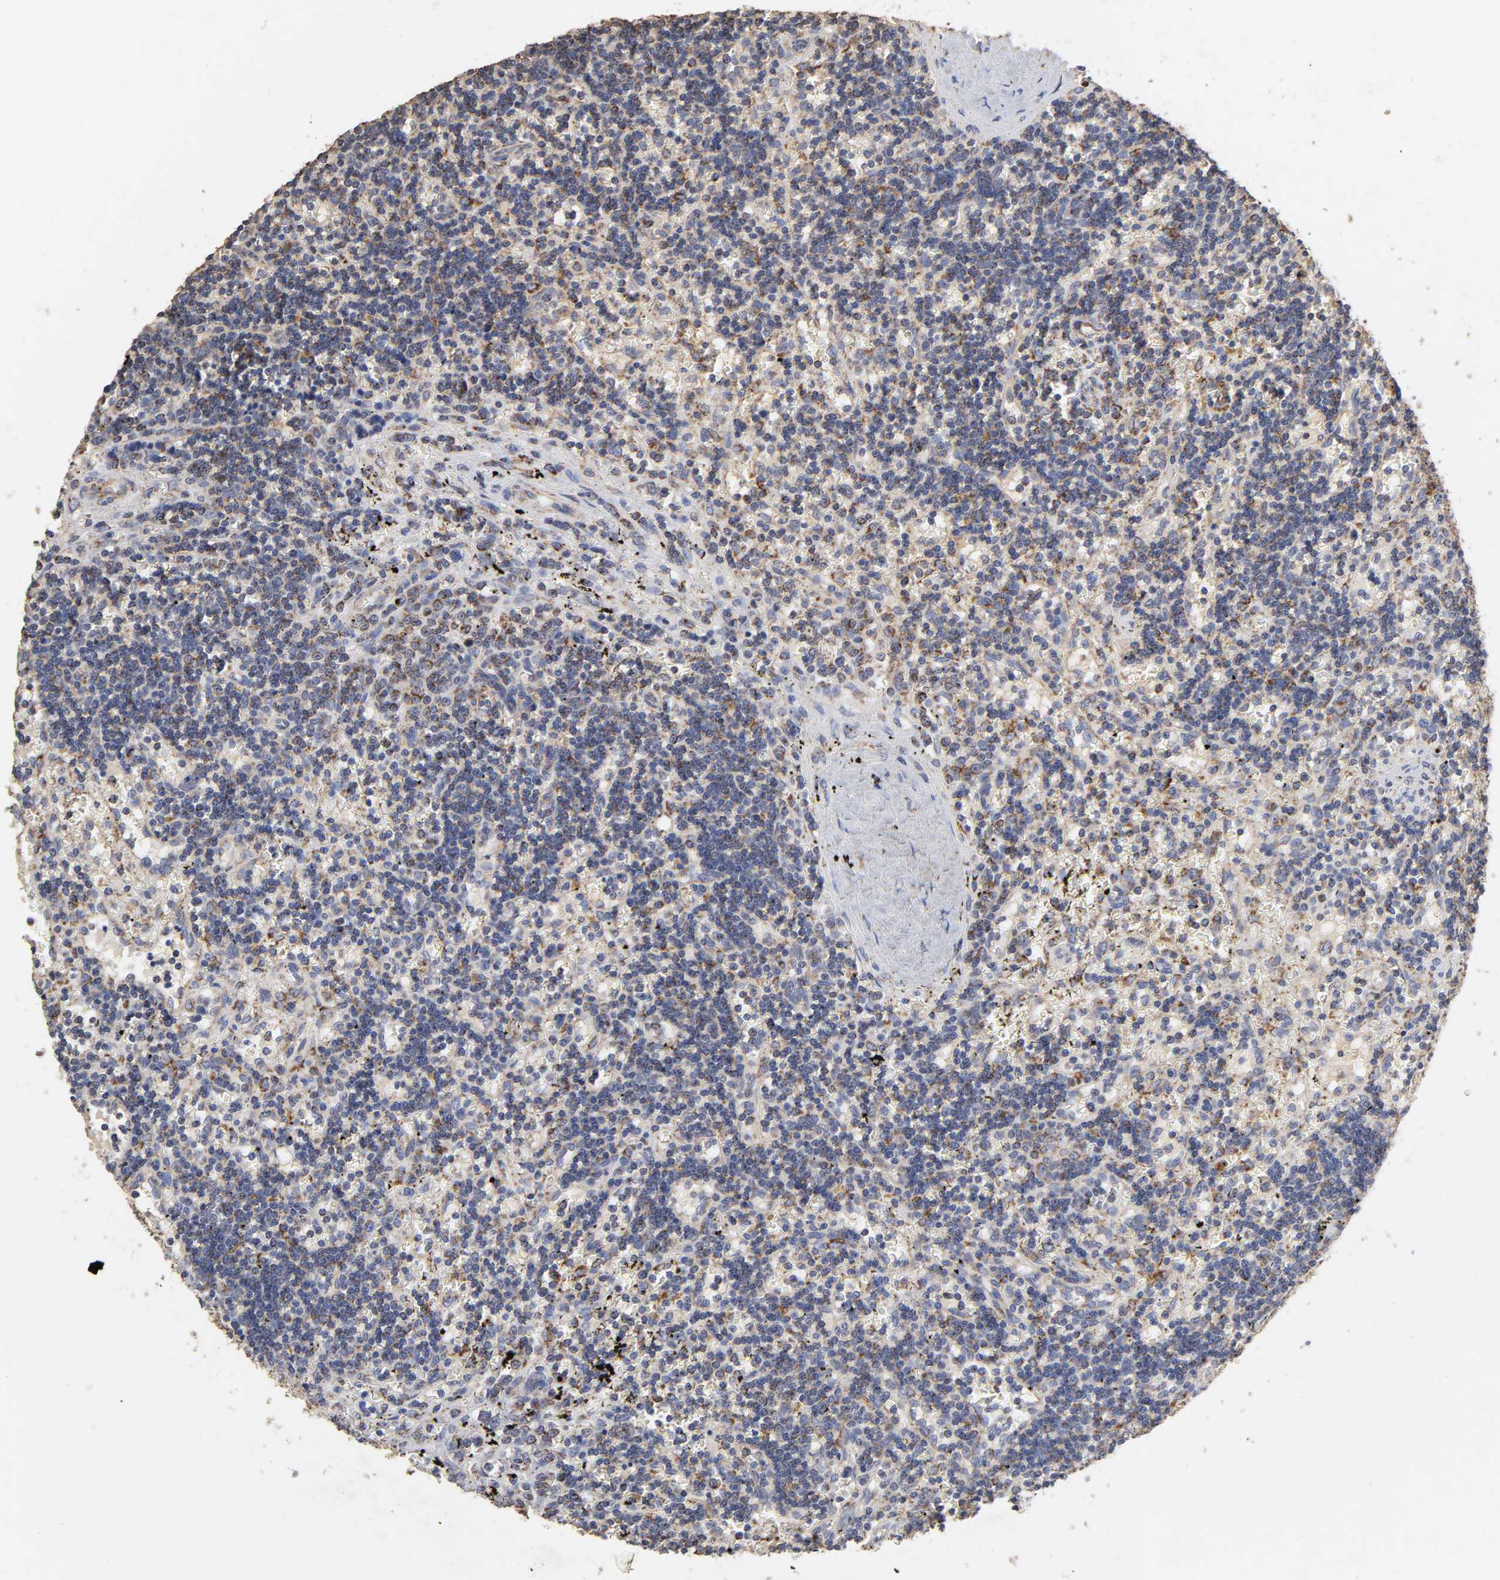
{"staining": {"intensity": "strong", "quantity": "25%-75%", "location": "cytoplasmic/membranous"}, "tissue": "lymphoma", "cell_type": "Tumor cells", "image_type": "cancer", "snomed": [{"axis": "morphology", "description": "Malignant lymphoma, non-Hodgkin's type, Low grade"}, {"axis": "topography", "description": "Spleen"}], "caption": "This micrograph reveals IHC staining of human lymphoma, with high strong cytoplasmic/membranous staining in about 25%-75% of tumor cells.", "gene": "CYCS", "patient": {"sex": "male", "age": 60}}